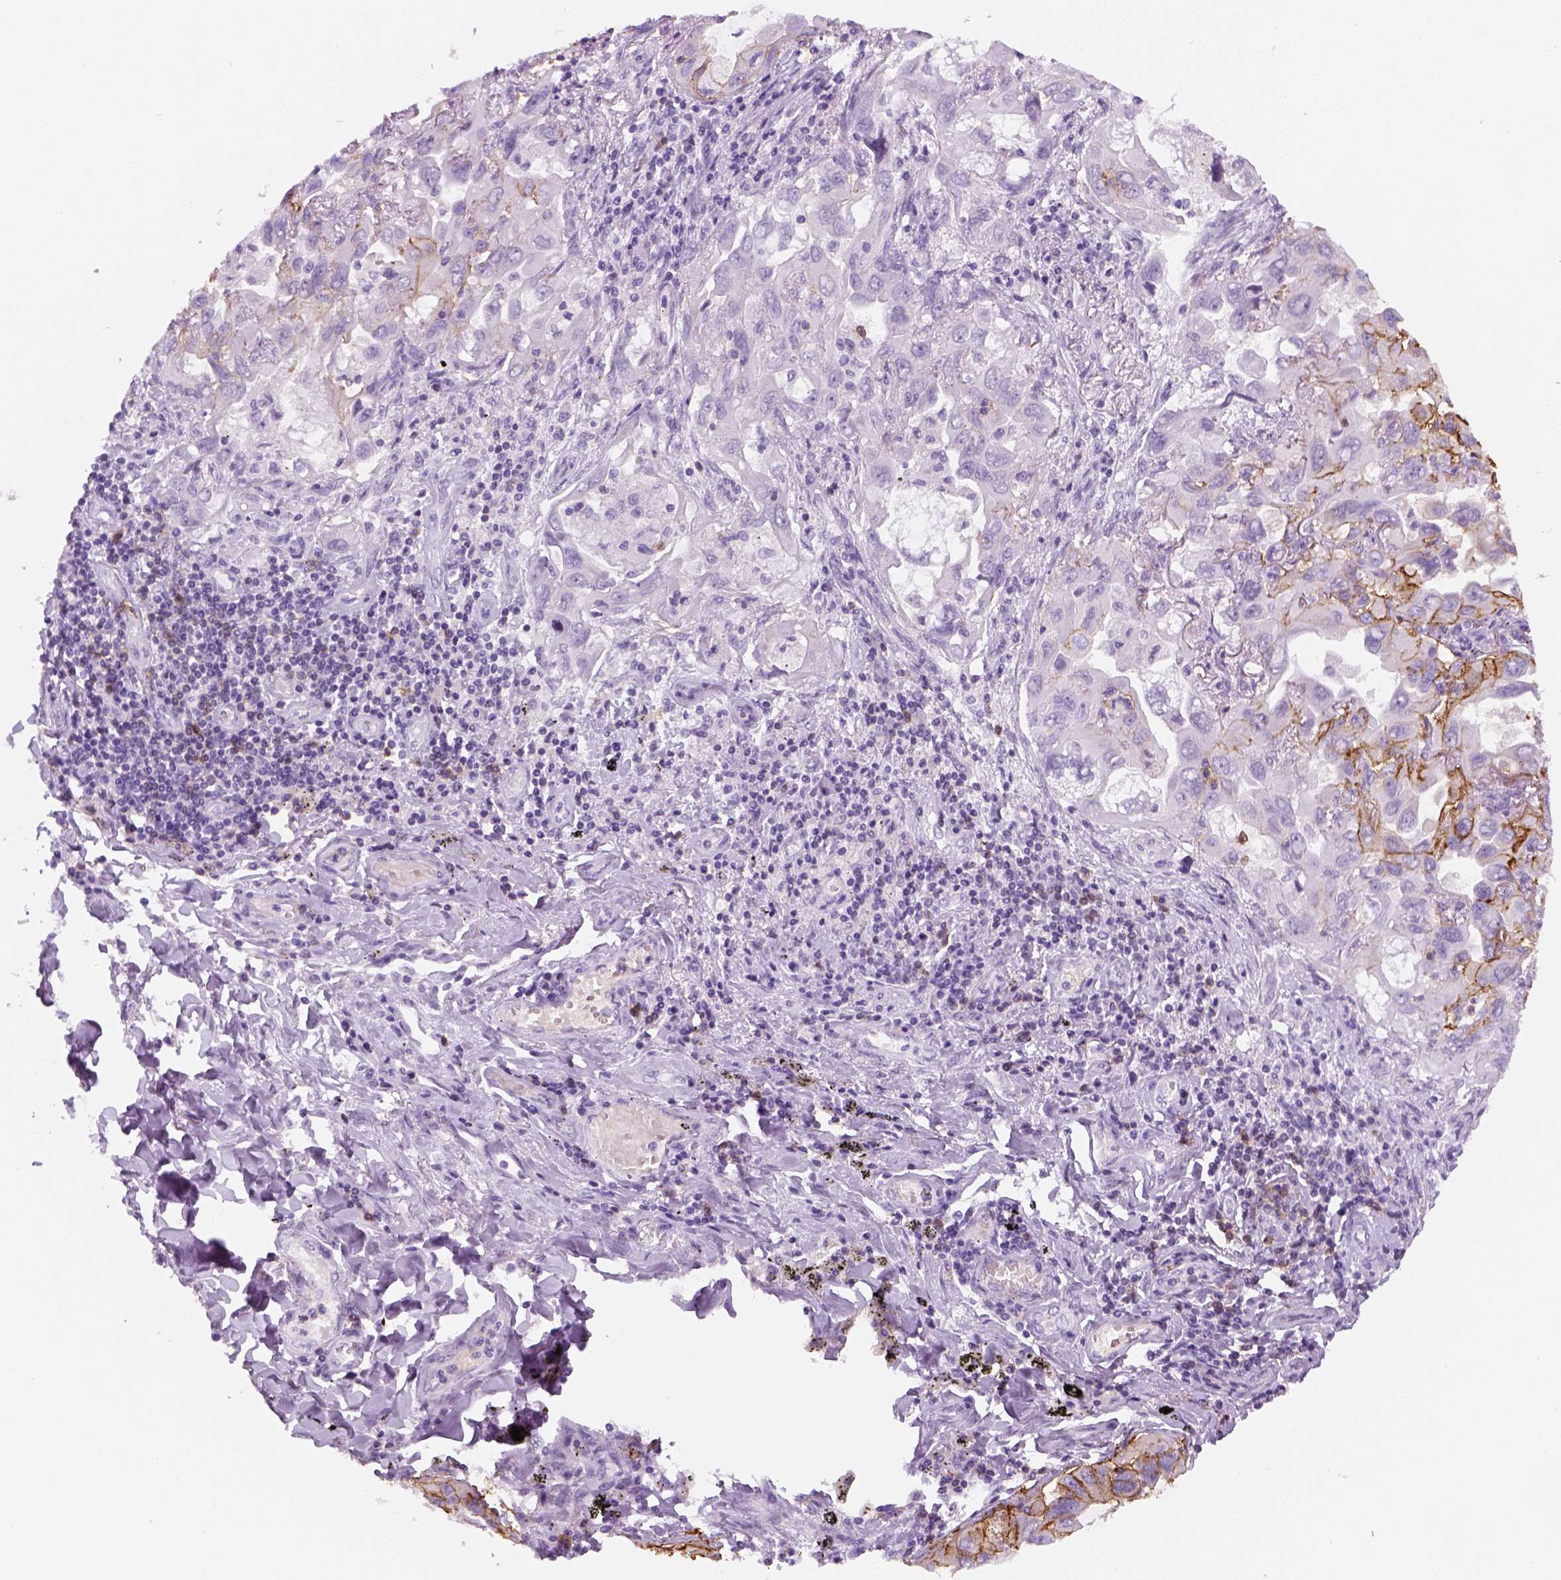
{"staining": {"intensity": "strong", "quantity": "25%-75%", "location": "cytoplasmic/membranous"}, "tissue": "lung cancer", "cell_type": "Tumor cells", "image_type": "cancer", "snomed": [{"axis": "morphology", "description": "Adenocarcinoma, NOS"}, {"axis": "topography", "description": "Lung"}], "caption": "Immunohistochemistry (IHC) photomicrograph of neoplastic tissue: lung adenocarcinoma stained using immunohistochemistry displays high levels of strong protein expression localized specifically in the cytoplasmic/membranous of tumor cells, appearing as a cytoplasmic/membranous brown color.", "gene": "AQP3", "patient": {"sex": "male", "age": 64}}